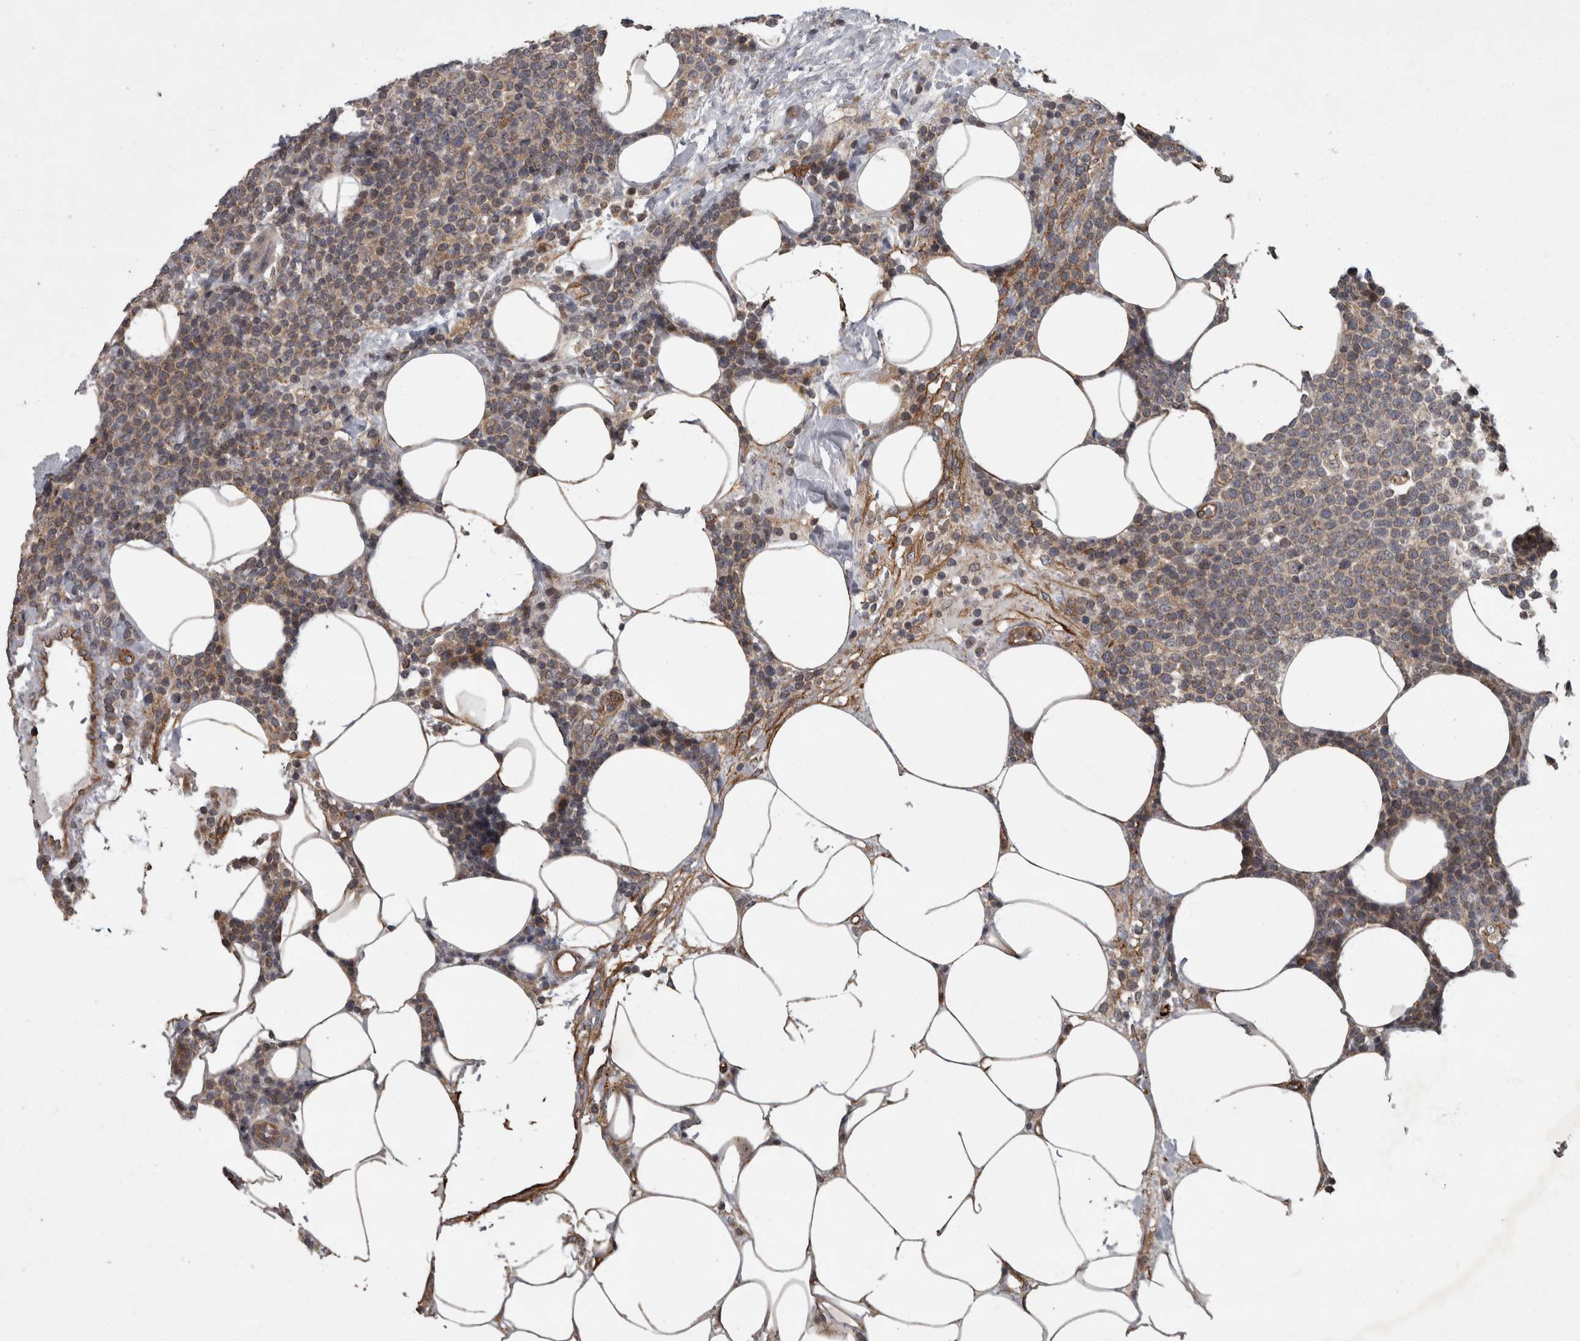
{"staining": {"intensity": "weak", "quantity": "<25%", "location": "cytoplasmic/membranous"}, "tissue": "lymphoma", "cell_type": "Tumor cells", "image_type": "cancer", "snomed": [{"axis": "morphology", "description": "Malignant lymphoma, non-Hodgkin's type, High grade"}, {"axis": "topography", "description": "Lymph node"}], "caption": "Immunohistochemical staining of malignant lymphoma, non-Hodgkin's type (high-grade) displays no significant expression in tumor cells.", "gene": "VEGFD", "patient": {"sex": "male", "age": 61}}